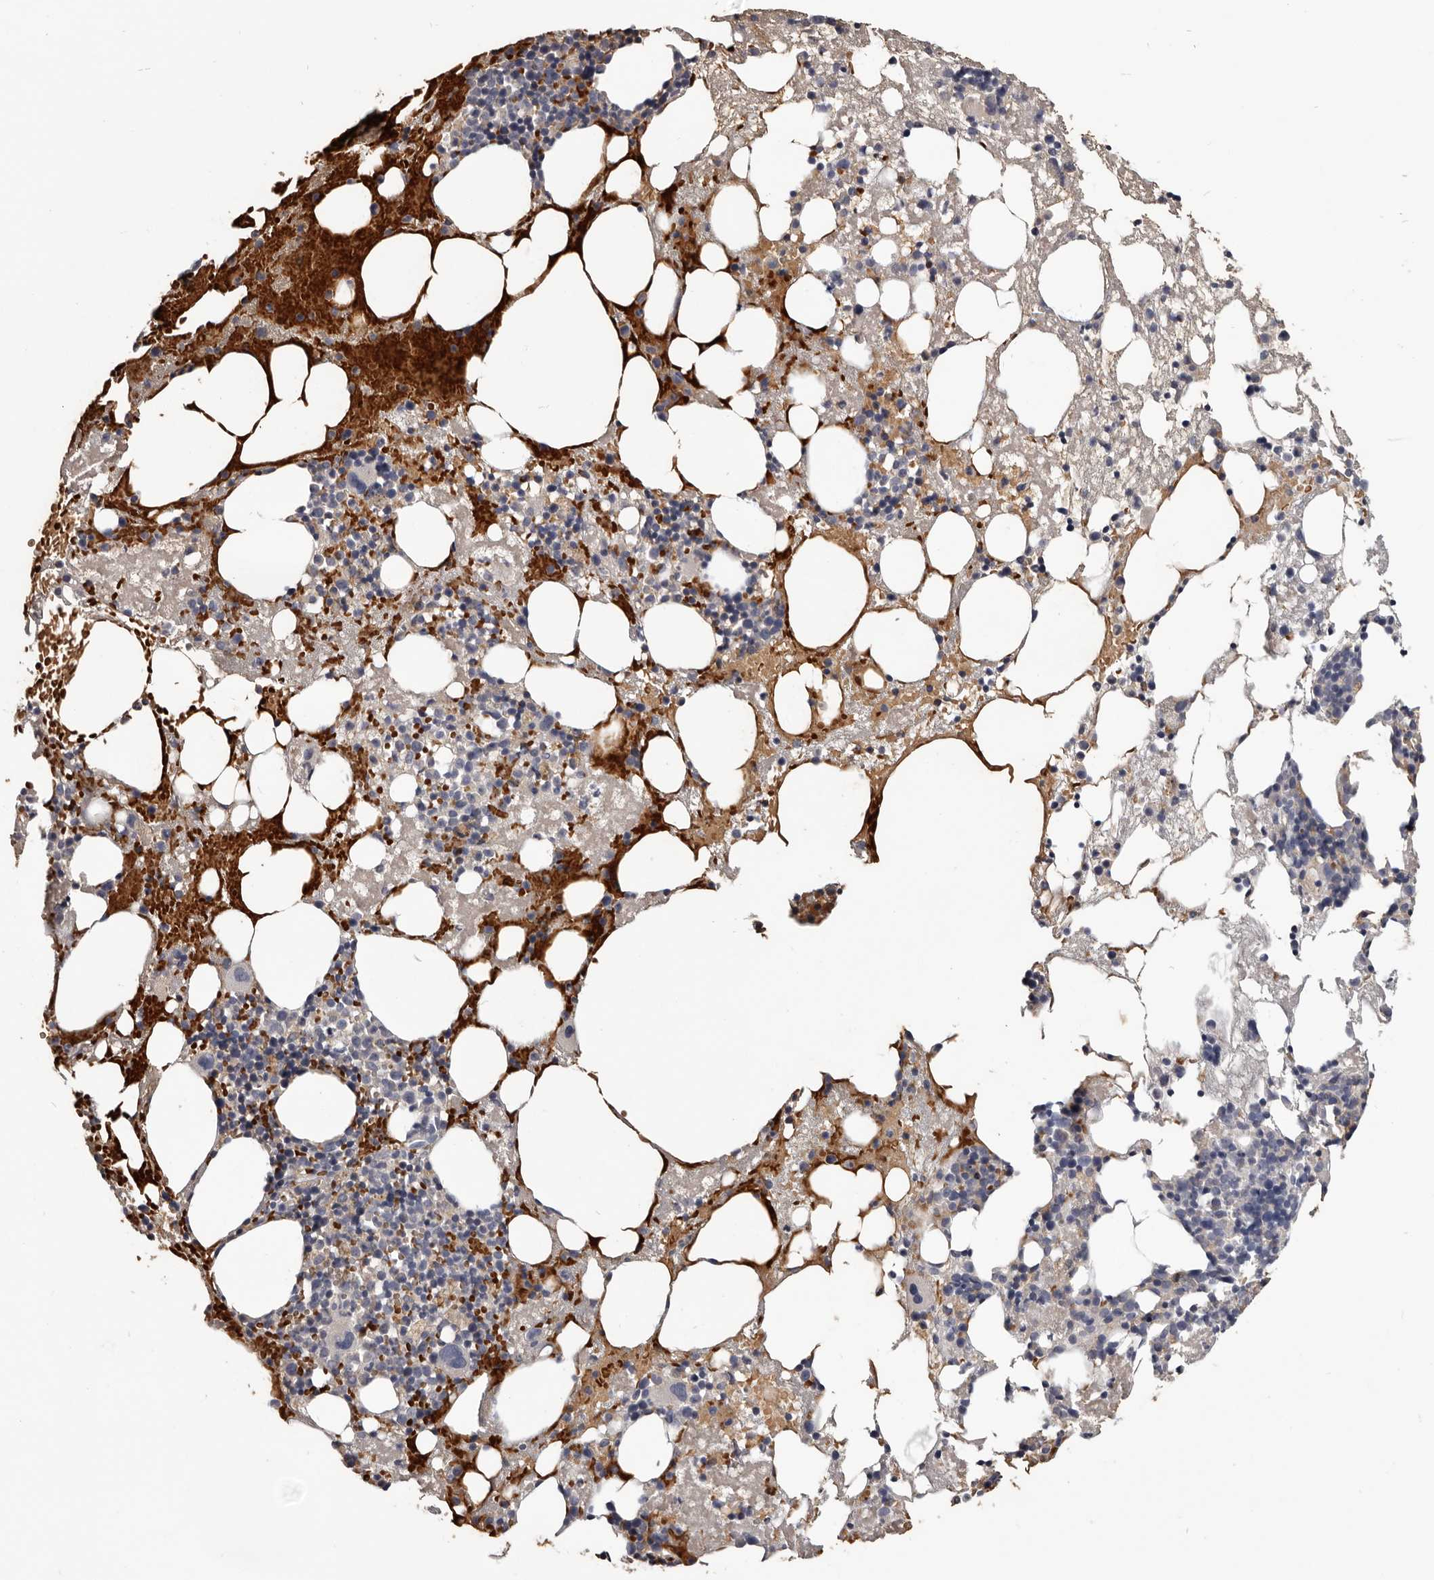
{"staining": {"intensity": "negative", "quantity": "none", "location": "none"}, "tissue": "bone marrow", "cell_type": "Hematopoietic cells", "image_type": "normal", "snomed": [{"axis": "morphology", "description": "Normal tissue, NOS"}, {"axis": "topography", "description": "Bone marrow"}], "caption": "Immunohistochemistry (IHC) of unremarkable bone marrow exhibits no staining in hematopoietic cells.", "gene": "NENF", "patient": {"sex": "male", "age": 48}}